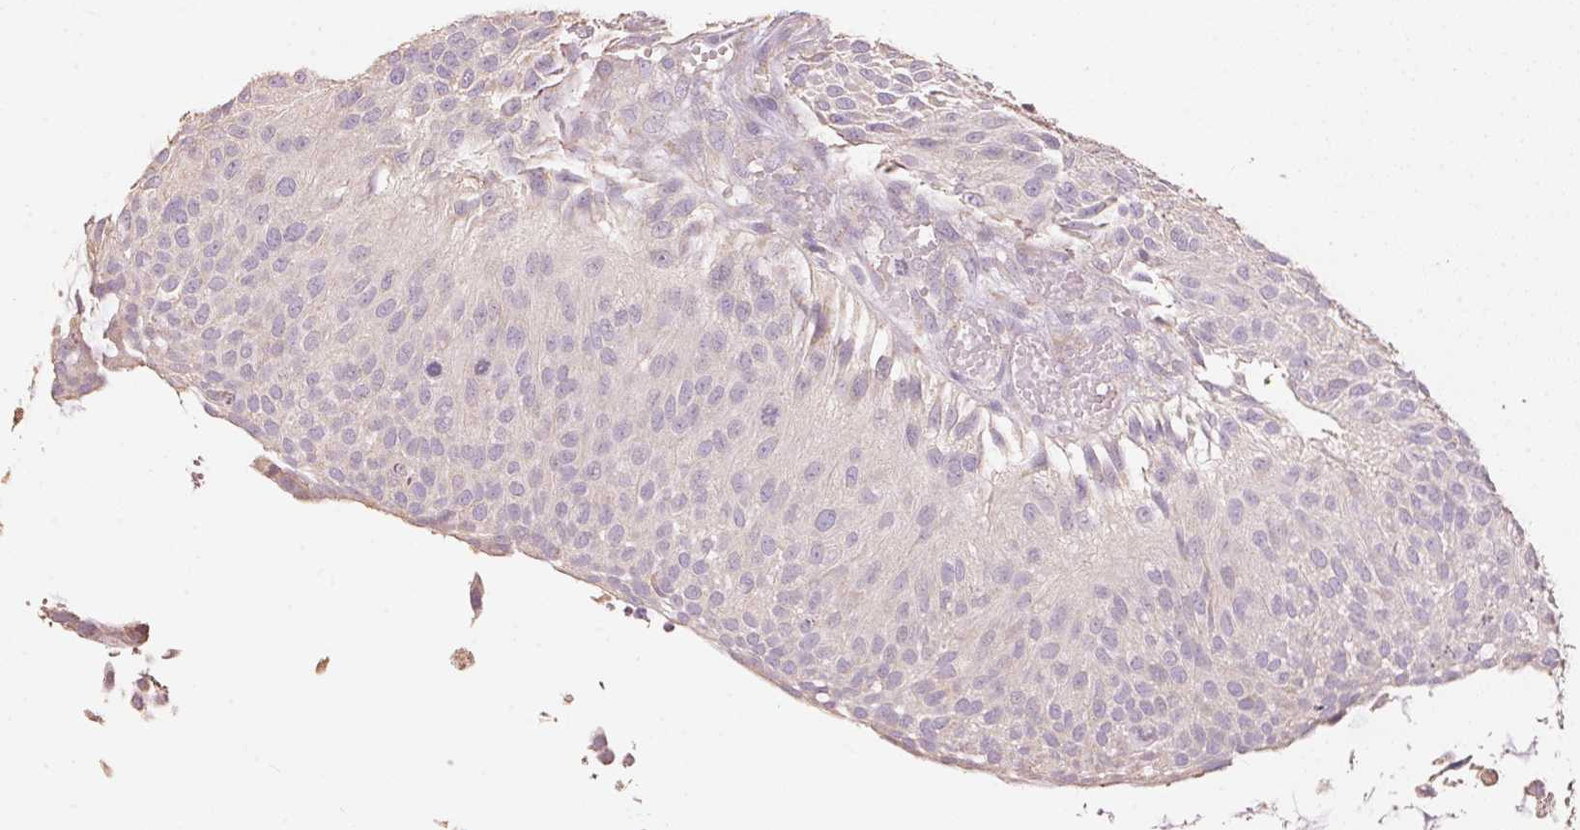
{"staining": {"intensity": "negative", "quantity": "none", "location": "none"}, "tissue": "urothelial cancer", "cell_type": "Tumor cells", "image_type": "cancer", "snomed": [{"axis": "morphology", "description": "Urothelial carcinoma, NOS"}, {"axis": "topography", "description": "Urinary bladder"}], "caption": "Image shows no significant protein expression in tumor cells of urothelial cancer.", "gene": "LYZL6", "patient": {"sex": "male", "age": 84}}